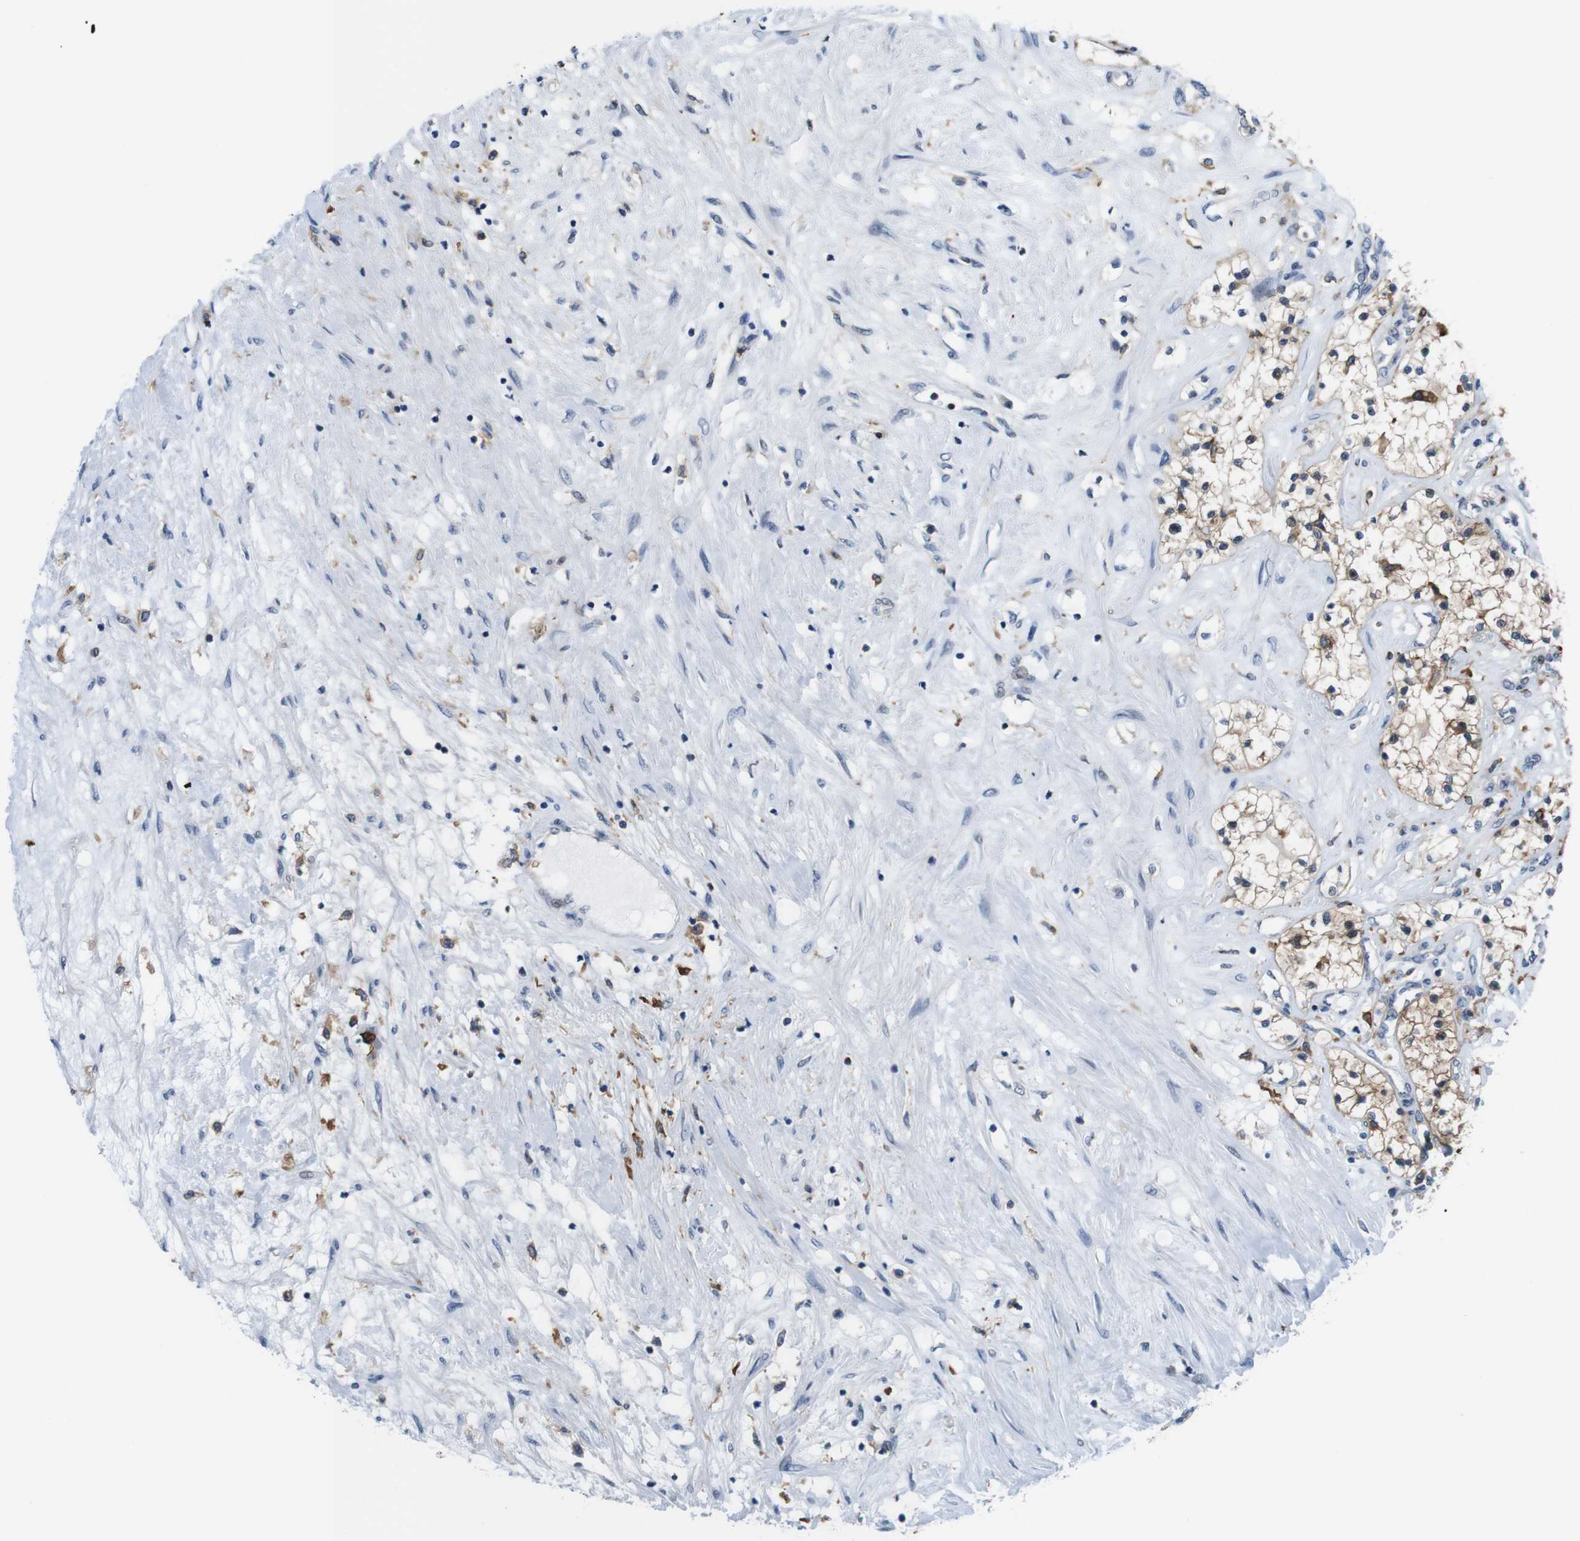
{"staining": {"intensity": "weak", "quantity": ">75%", "location": "cytoplasmic/membranous"}, "tissue": "renal cancer", "cell_type": "Tumor cells", "image_type": "cancer", "snomed": [{"axis": "morphology", "description": "Adenocarcinoma, NOS"}, {"axis": "topography", "description": "Kidney"}], "caption": "Protein positivity by immunohistochemistry demonstrates weak cytoplasmic/membranous positivity in about >75% of tumor cells in renal cancer.", "gene": "CD300C", "patient": {"sex": "male", "age": 68}}